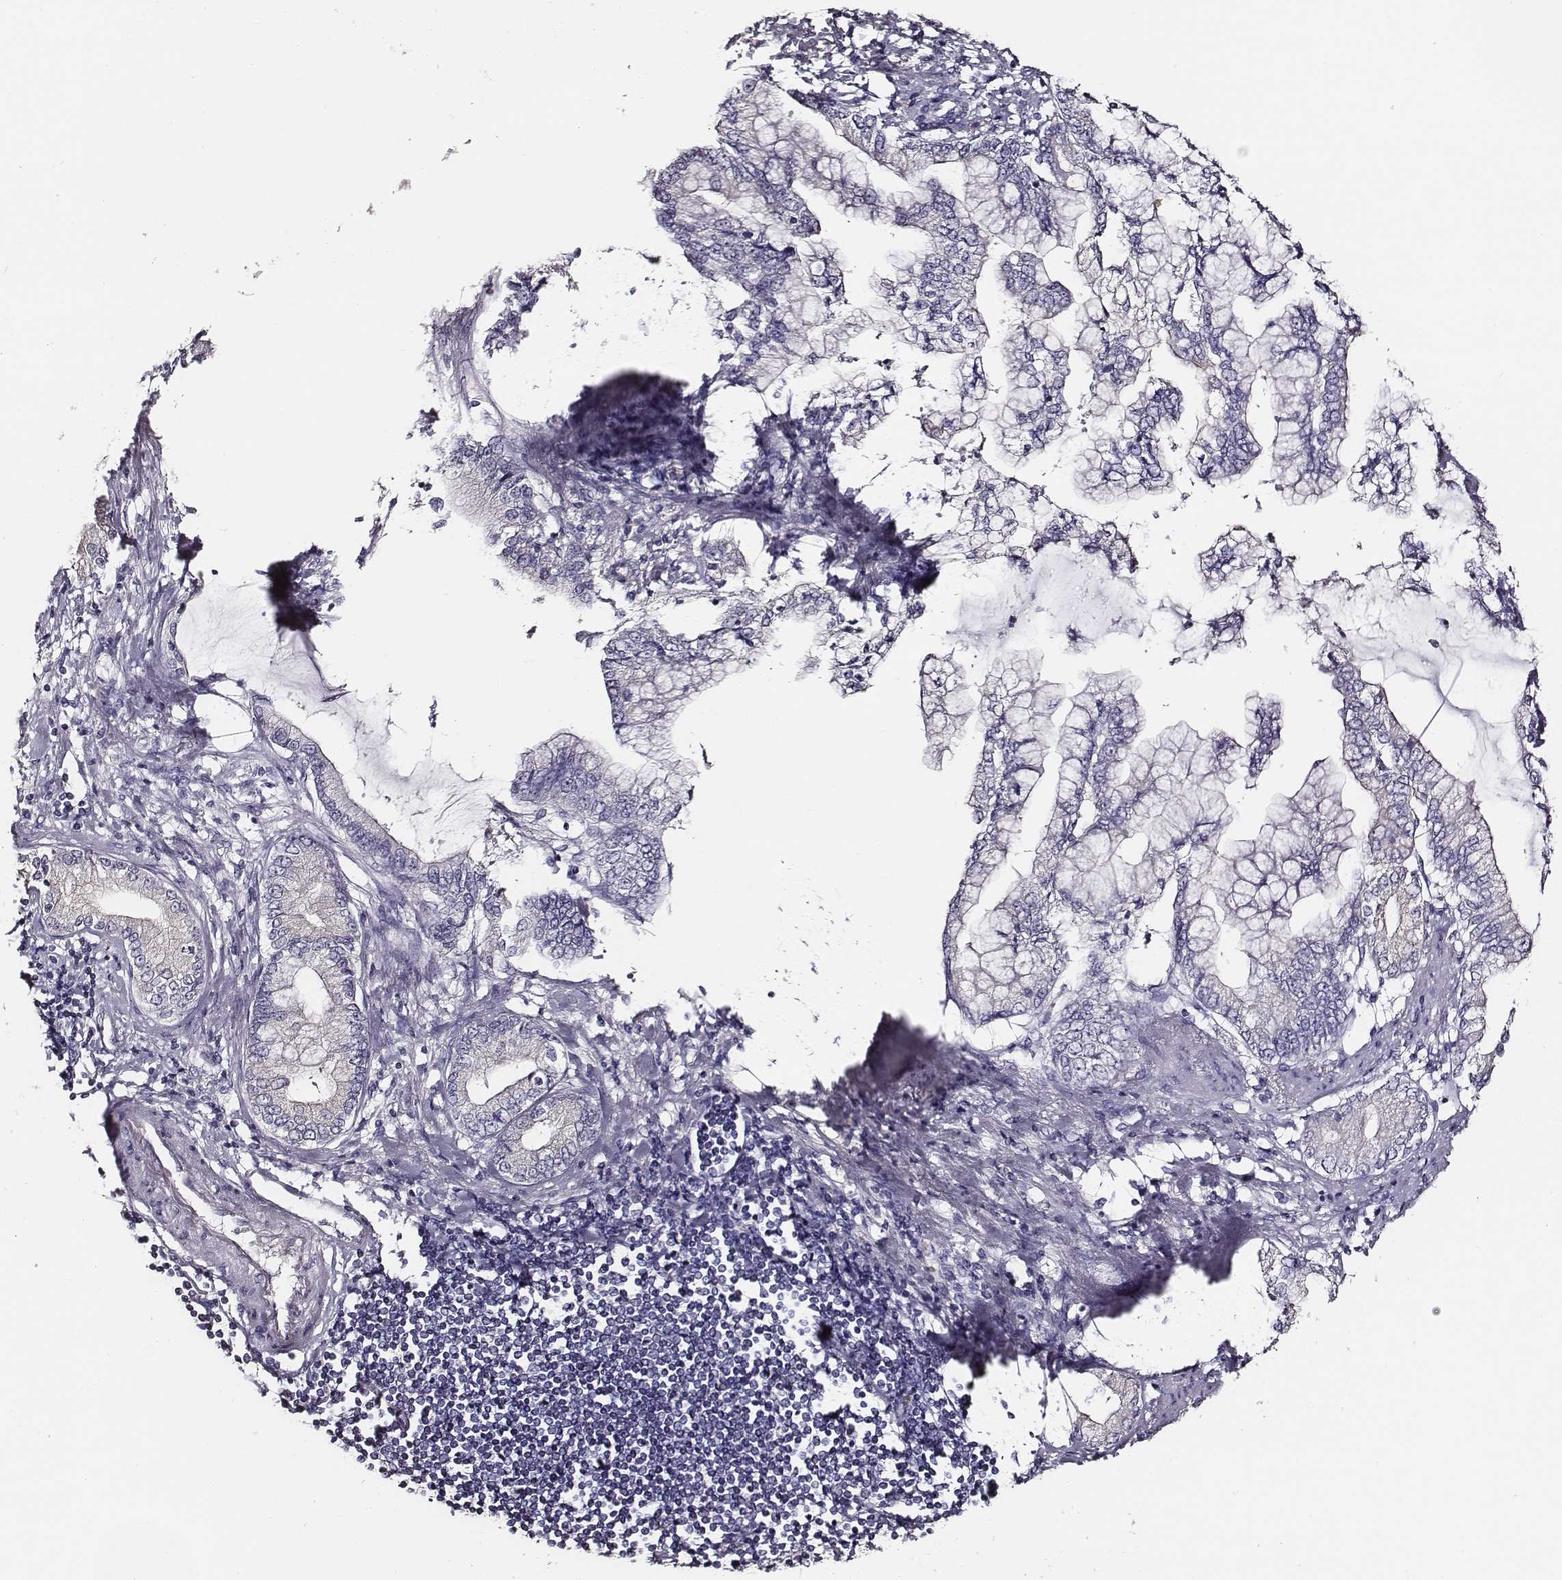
{"staining": {"intensity": "negative", "quantity": "none", "location": "none"}, "tissue": "stomach cancer", "cell_type": "Tumor cells", "image_type": "cancer", "snomed": [{"axis": "morphology", "description": "Adenocarcinoma, NOS"}, {"axis": "topography", "description": "Stomach, upper"}], "caption": "IHC micrograph of stomach cancer stained for a protein (brown), which demonstrates no expression in tumor cells. Nuclei are stained in blue.", "gene": "AADAT", "patient": {"sex": "female", "age": 74}}